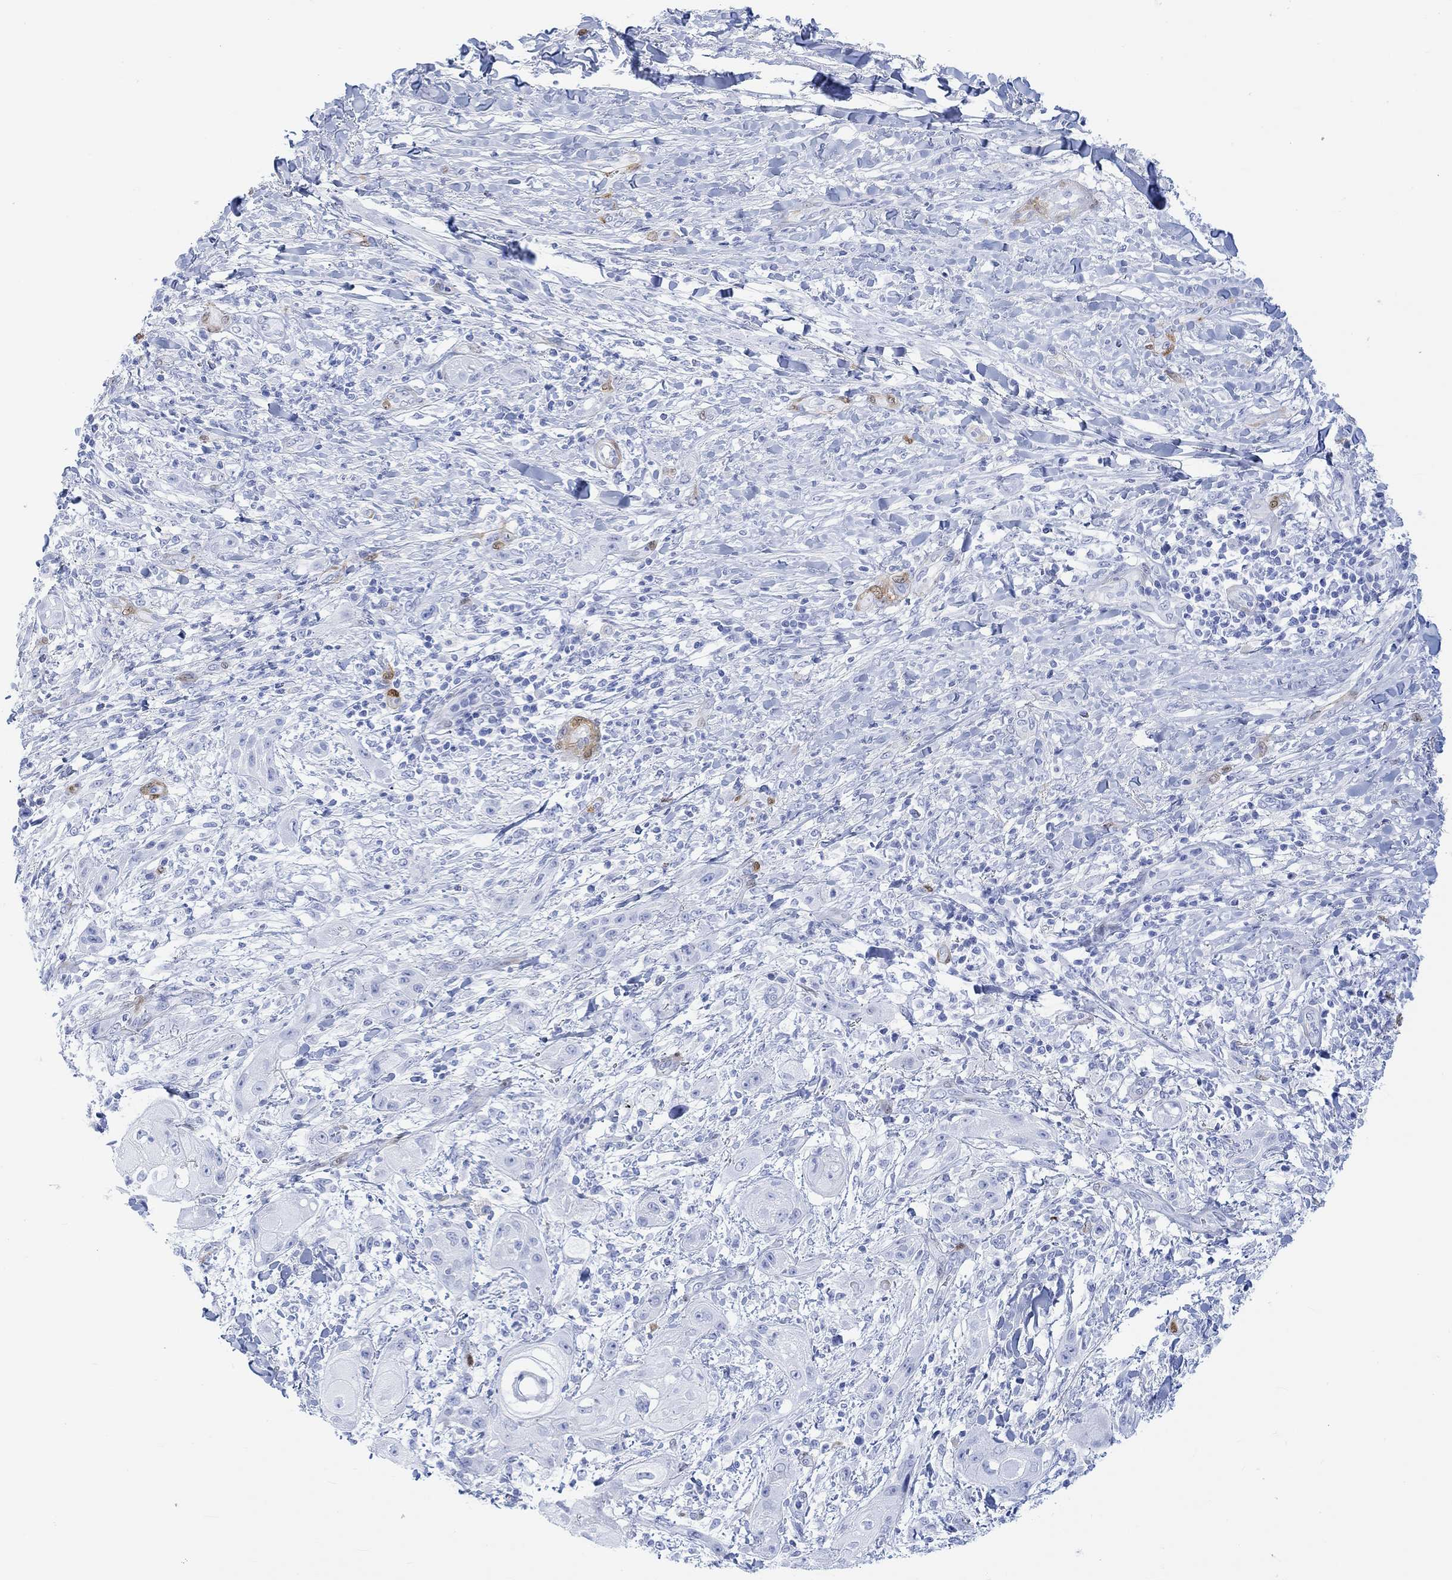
{"staining": {"intensity": "negative", "quantity": "none", "location": "none"}, "tissue": "skin cancer", "cell_type": "Tumor cells", "image_type": "cancer", "snomed": [{"axis": "morphology", "description": "Squamous cell carcinoma, NOS"}, {"axis": "topography", "description": "Skin"}], "caption": "DAB immunohistochemical staining of human skin squamous cell carcinoma exhibits no significant staining in tumor cells.", "gene": "TPPP3", "patient": {"sex": "male", "age": 62}}